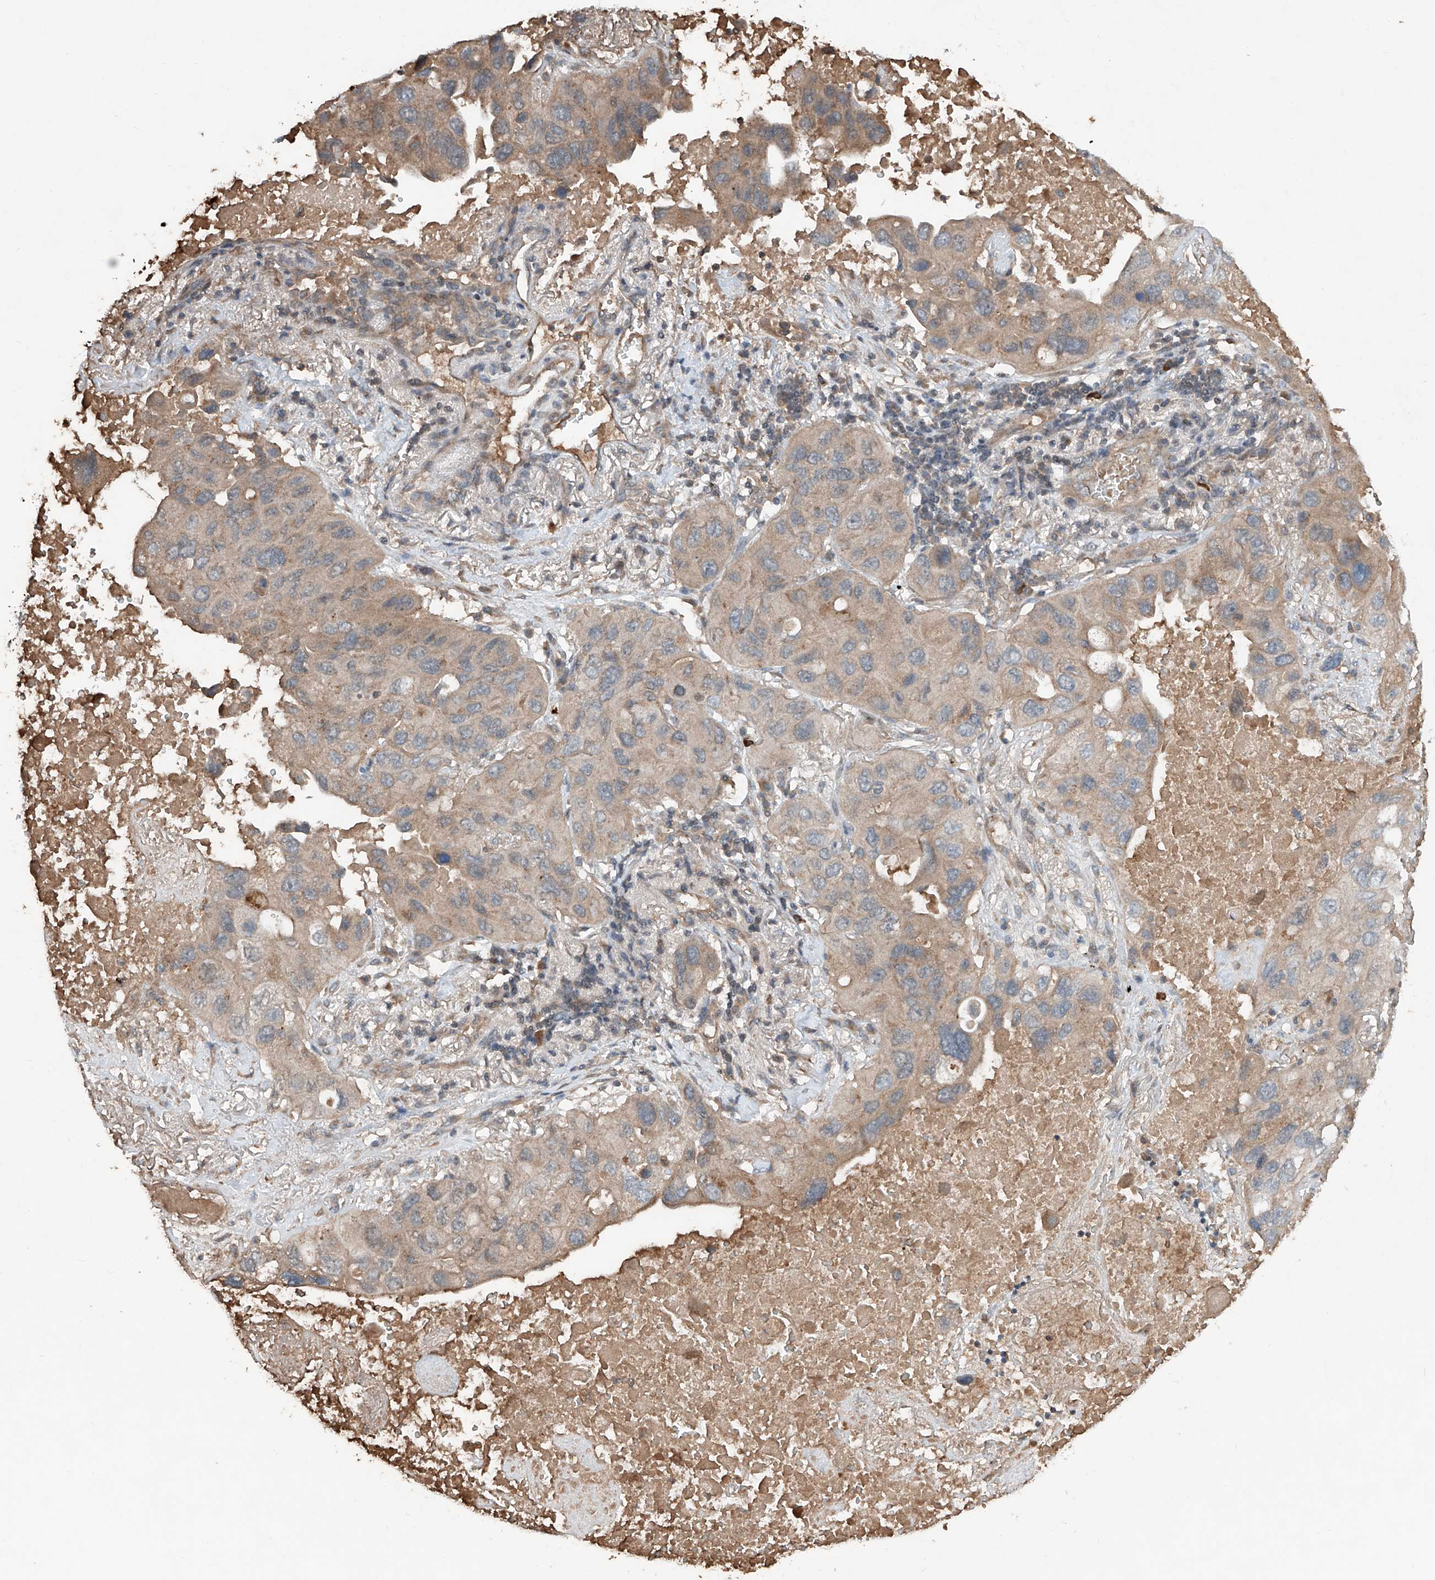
{"staining": {"intensity": "weak", "quantity": ">75%", "location": "cytoplasmic/membranous"}, "tissue": "lung cancer", "cell_type": "Tumor cells", "image_type": "cancer", "snomed": [{"axis": "morphology", "description": "Squamous cell carcinoma, NOS"}, {"axis": "topography", "description": "Lung"}], "caption": "This is an image of immunohistochemistry (IHC) staining of lung squamous cell carcinoma, which shows weak positivity in the cytoplasmic/membranous of tumor cells.", "gene": "ADAM23", "patient": {"sex": "female", "age": 73}}